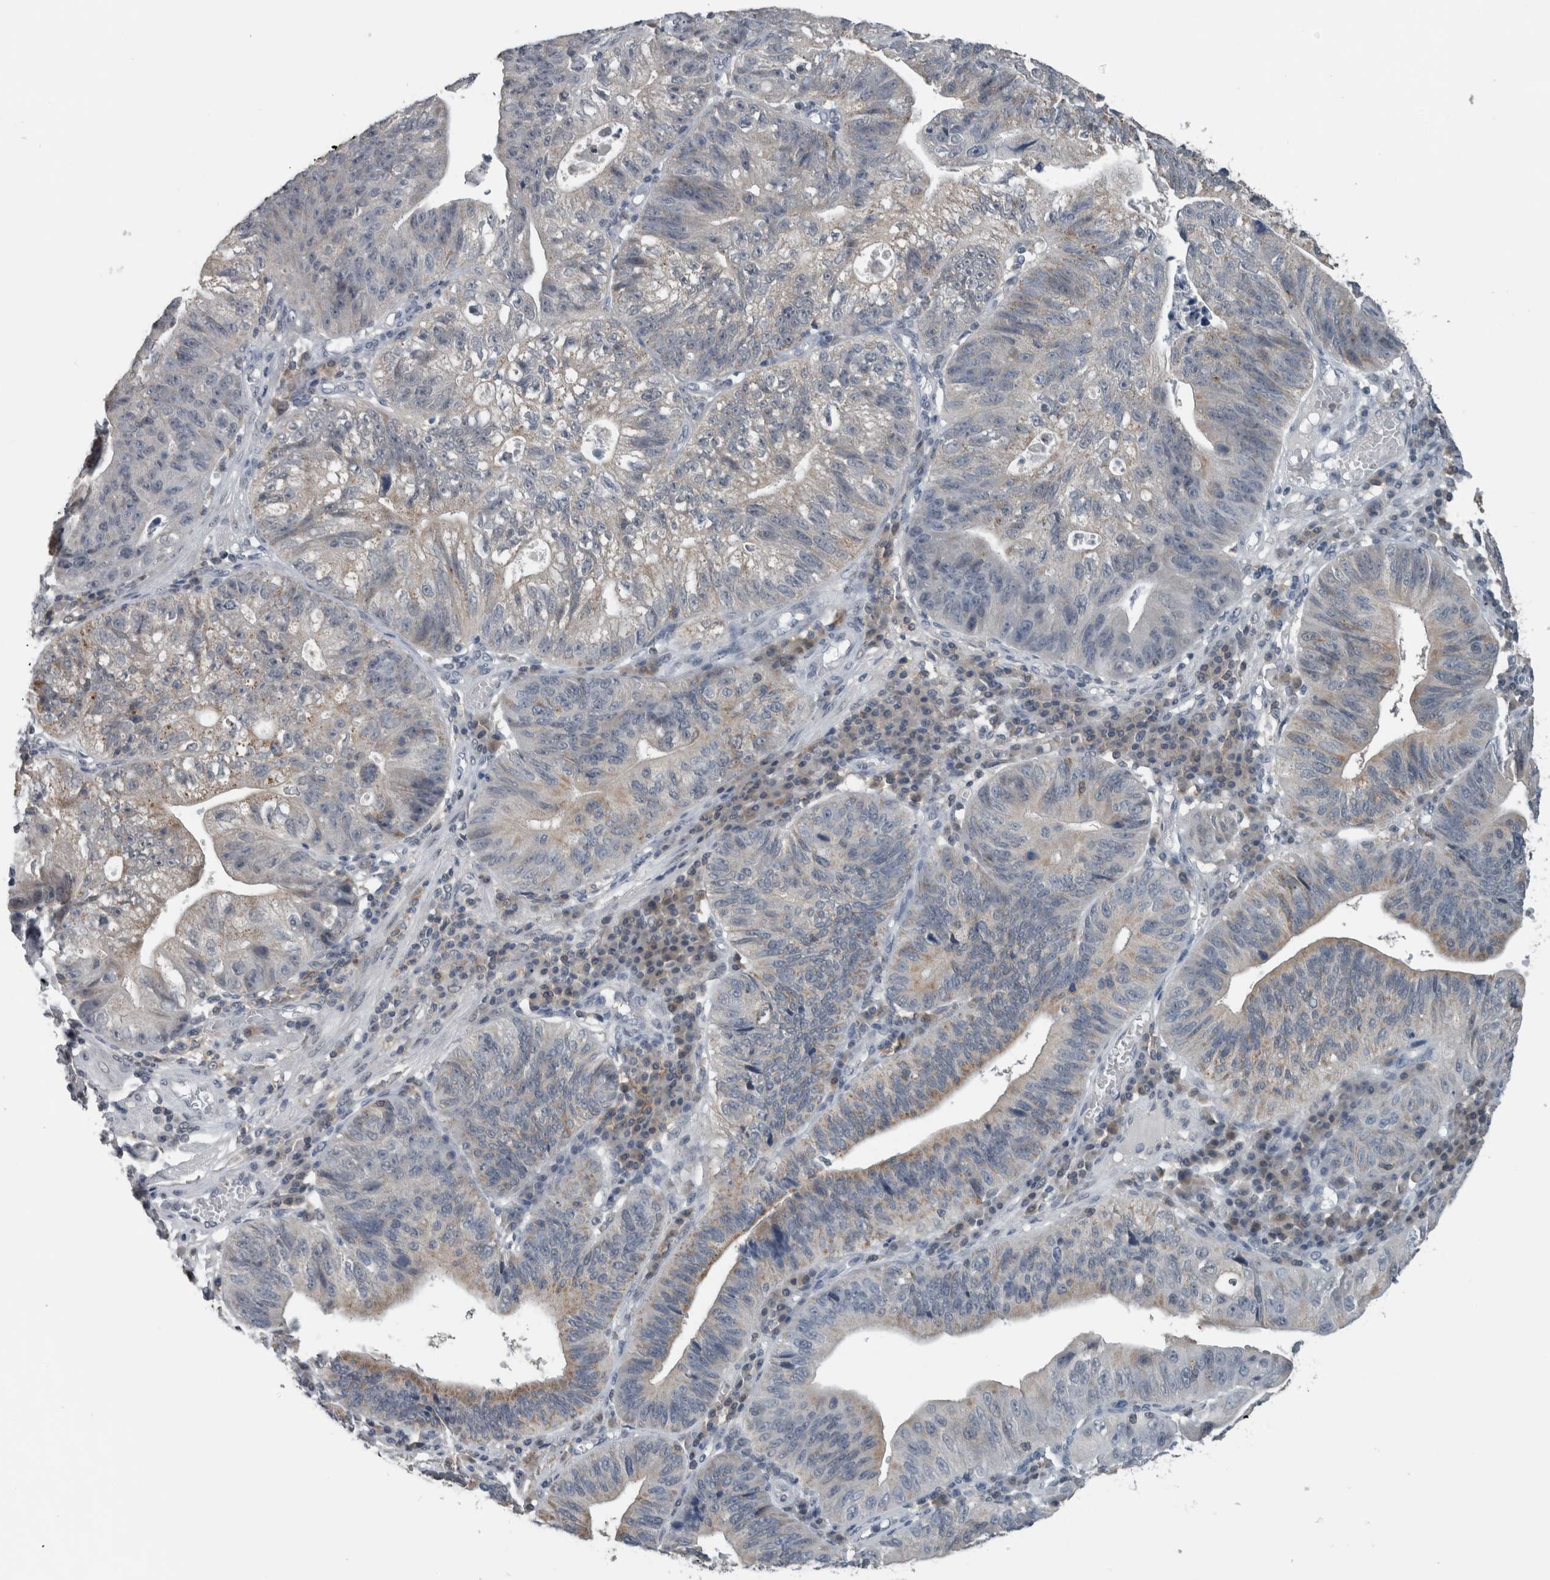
{"staining": {"intensity": "moderate", "quantity": "<25%", "location": "cytoplasmic/membranous"}, "tissue": "stomach cancer", "cell_type": "Tumor cells", "image_type": "cancer", "snomed": [{"axis": "morphology", "description": "Adenocarcinoma, NOS"}, {"axis": "topography", "description": "Stomach"}], "caption": "Immunohistochemistry staining of stomach cancer (adenocarcinoma), which exhibits low levels of moderate cytoplasmic/membranous expression in approximately <25% of tumor cells indicating moderate cytoplasmic/membranous protein staining. The staining was performed using DAB (3,3'-diaminobenzidine) (brown) for protein detection and nuclei were counterstained in hematoxylin (blue).", "gene": "ACSF2", "patient": {"sex": "male", "age": 59}}